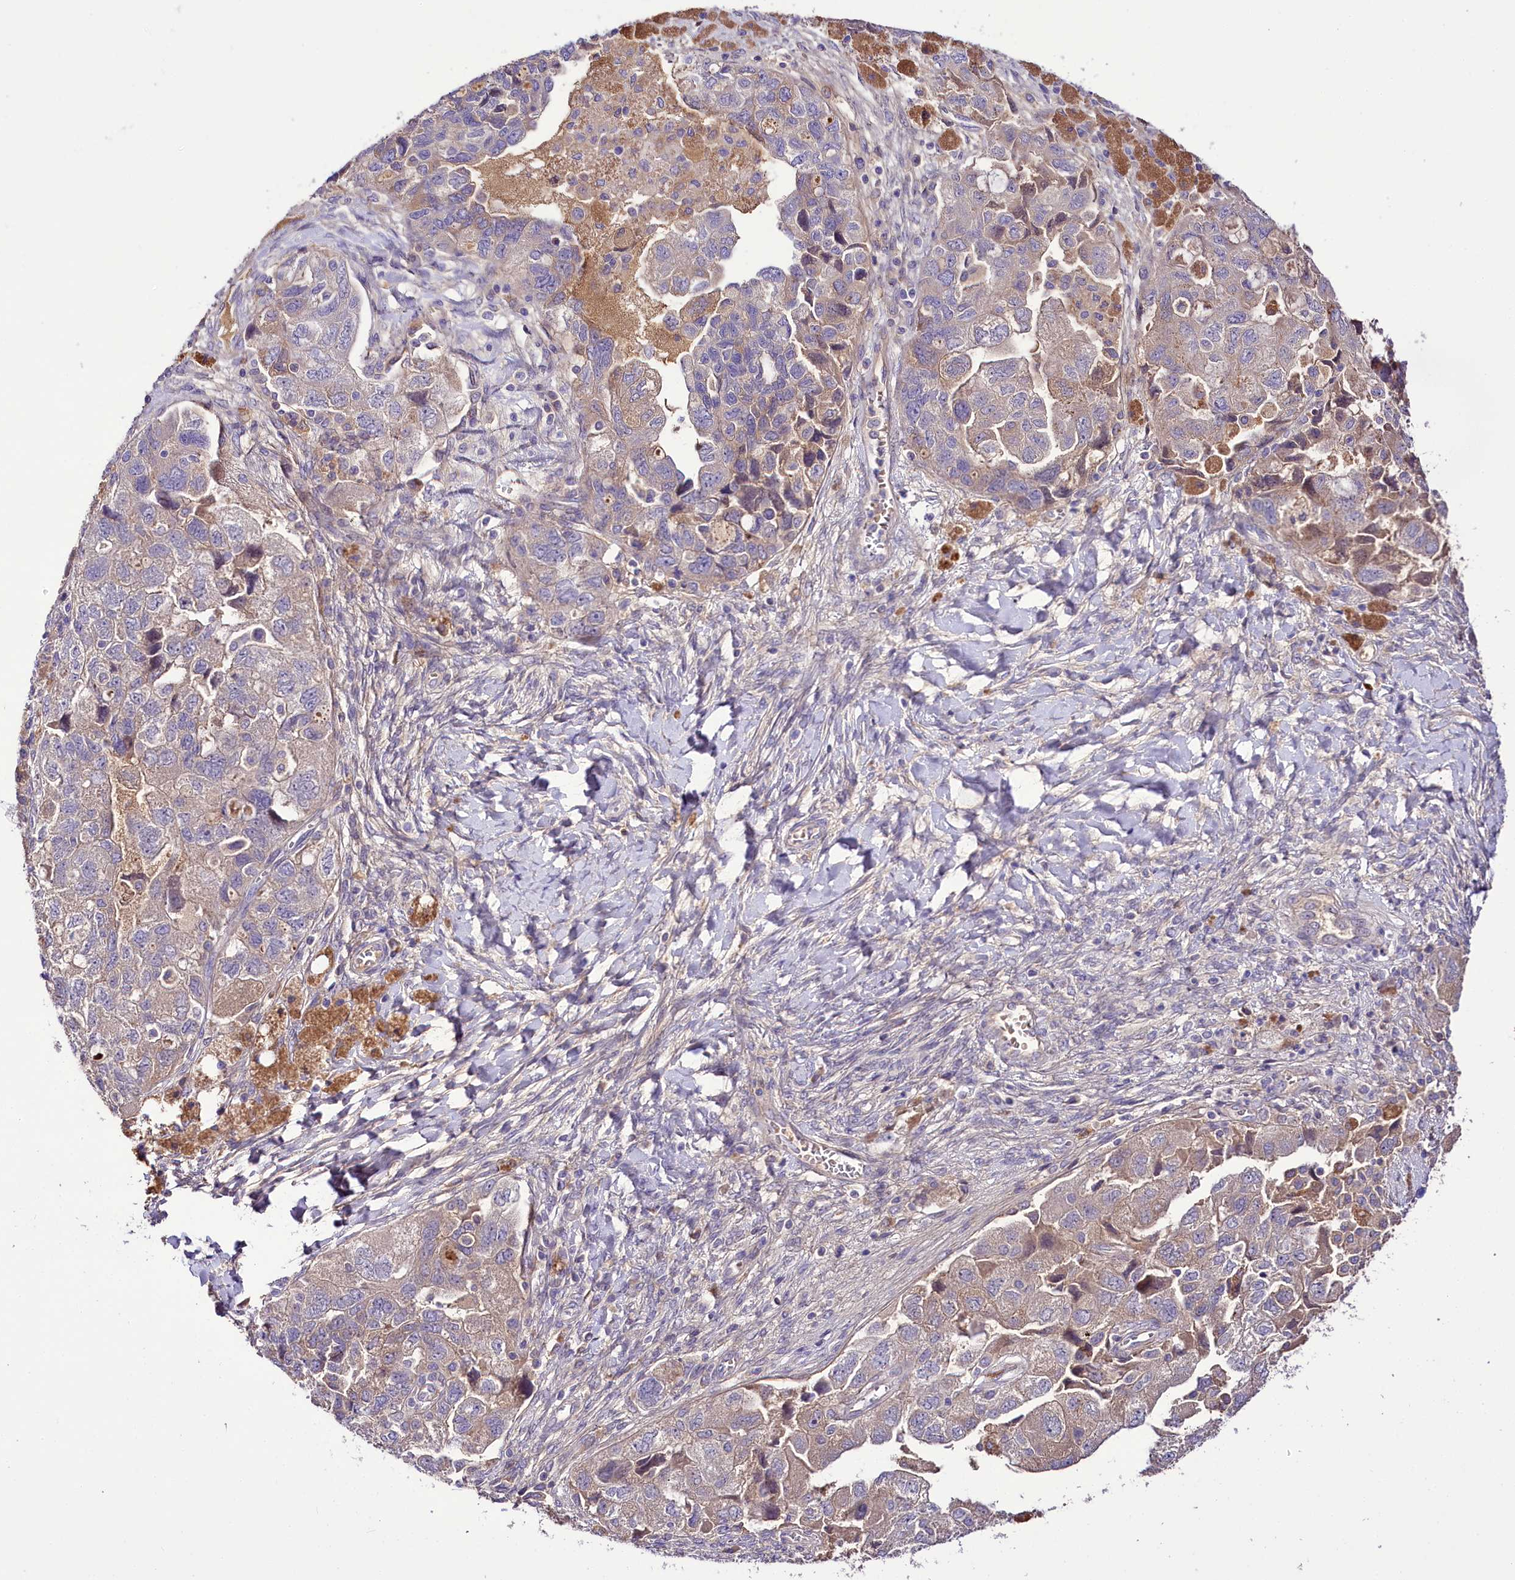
{"staining": {"intensity": "weak", "quantity": "25%-75%", "location": "cytoplasmic/membranous"}, "tissue": "ovarian cancer", "cell_type": "Tumor cells", "image_type": "cancer", "snomed": [{"axis": "morphology", "description": "Carcinoma, NOS"}, {"axis": "morphology", "description": "Cystadenocarcinoma, serous, NOS"}, {"axis": "topography", "description": "Ovary"}], "caption": "Ovarian serous cystadenocarcinoma stained with a brown dye demonstrates weak cytoplasmic/membranous positive staining in approximately 25%-75% of tumor cells.", "gene": "PPP1R32", "patient": {"sex": "female", "age": 69}}